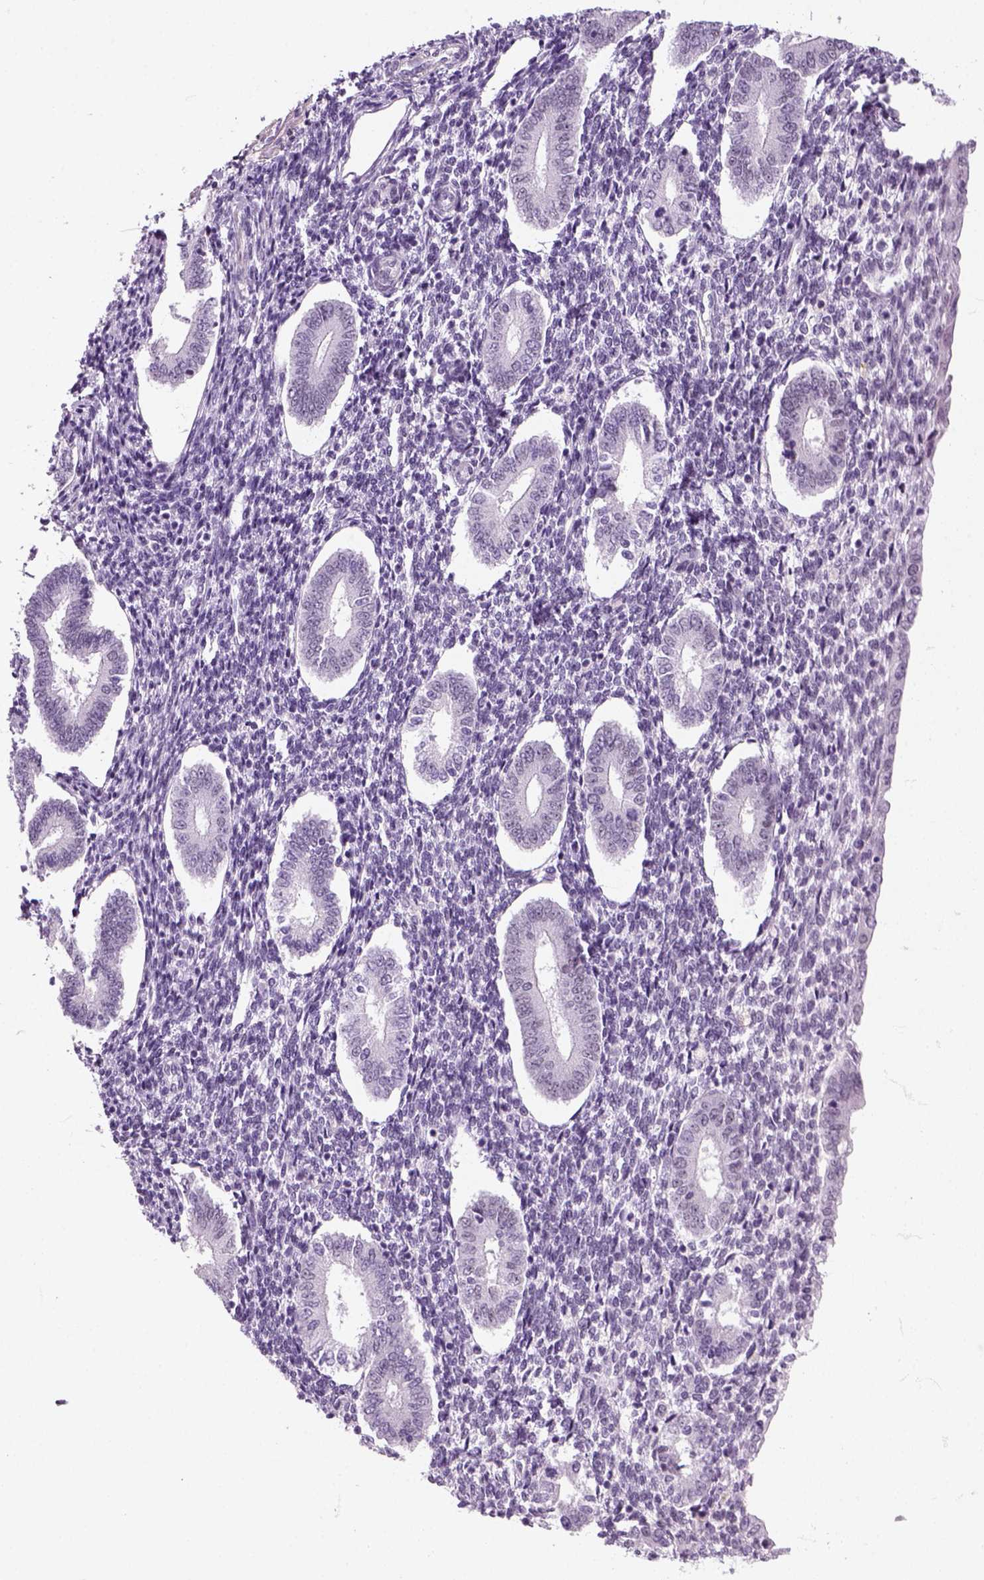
{"staining": {"intensity": "negative", "quantity": "none", "location": "none"}, "tissue": "endometrium", "cell_type": "Cells in endometrial stroma", "image_type": "normal", "snomed": [{"axis": "morphology", "description": "Normal tissue, NOS"}, {"axis": "topography", "description": "Endometrium"}], "caption": "Protein analysis of unremarkable endometrium demonstrates no significant expression in cells in endometrial stroma. (DAB (3,3'-diaminobenzidine) immunohistochemistry (IHC) with hematoxylin counter stain).", "gene": "ZNF865", "patient": {"sex": "female", "age": 40}}